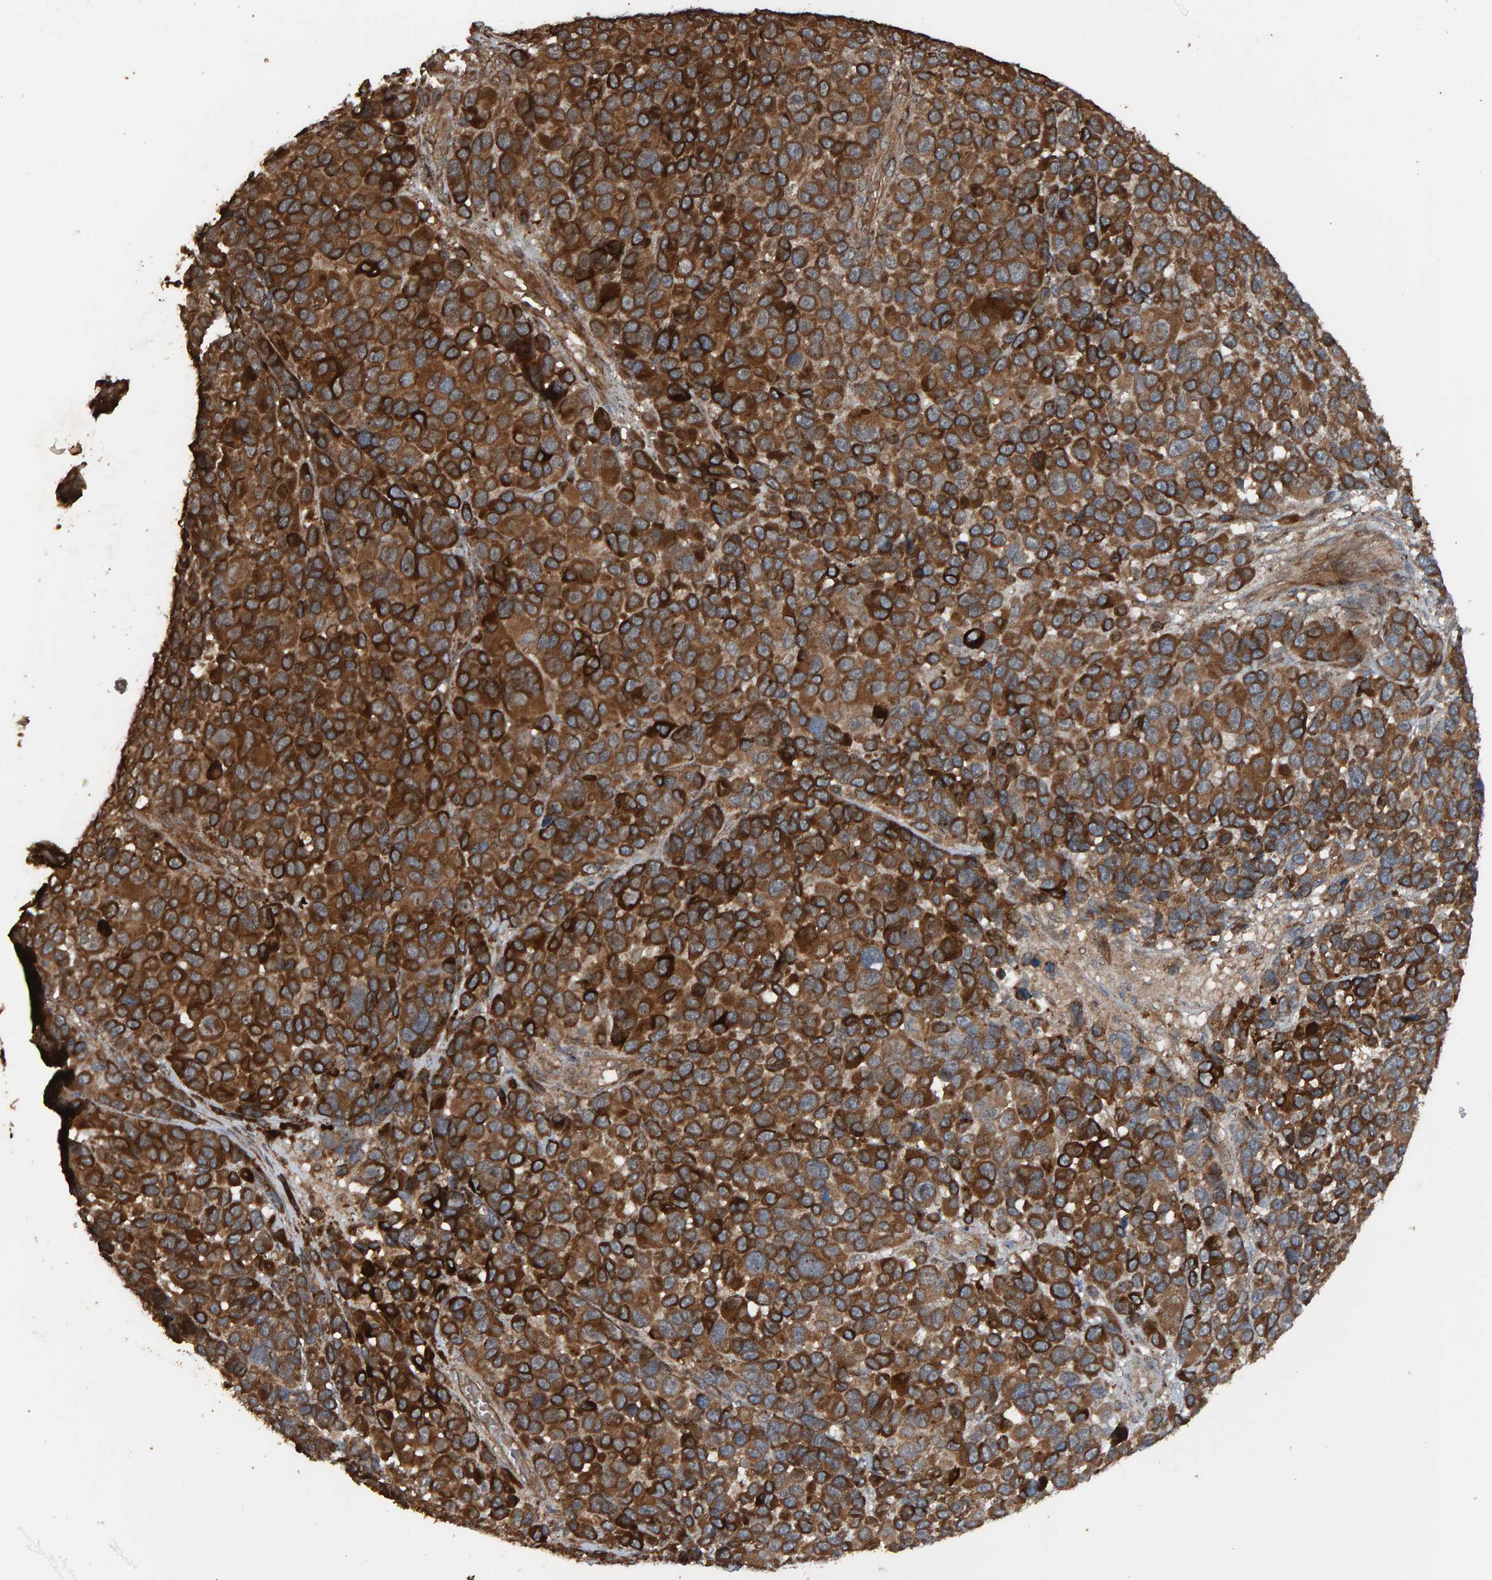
{"staining": {"intensity": "strong", "quantity": ">75%", "location": "cytoplasmic/membranous"}, "tissue": "melanoma", "cell_type": "Tumor cells", "image_type": "cancer", "snomed": [{"axis": "morphology", "description": "Malignant melanoma, NOS"}, {"axis": "topography", "description": "Skin"}], "caption": "Malignant melanoma was stained to show a protein in brown. There is high levels of strong cytoplasmic/membranous positivity in about >75% of tumor cells.", "gene": "DUS1L", "patient": {"sex": "male", "age": 53}}